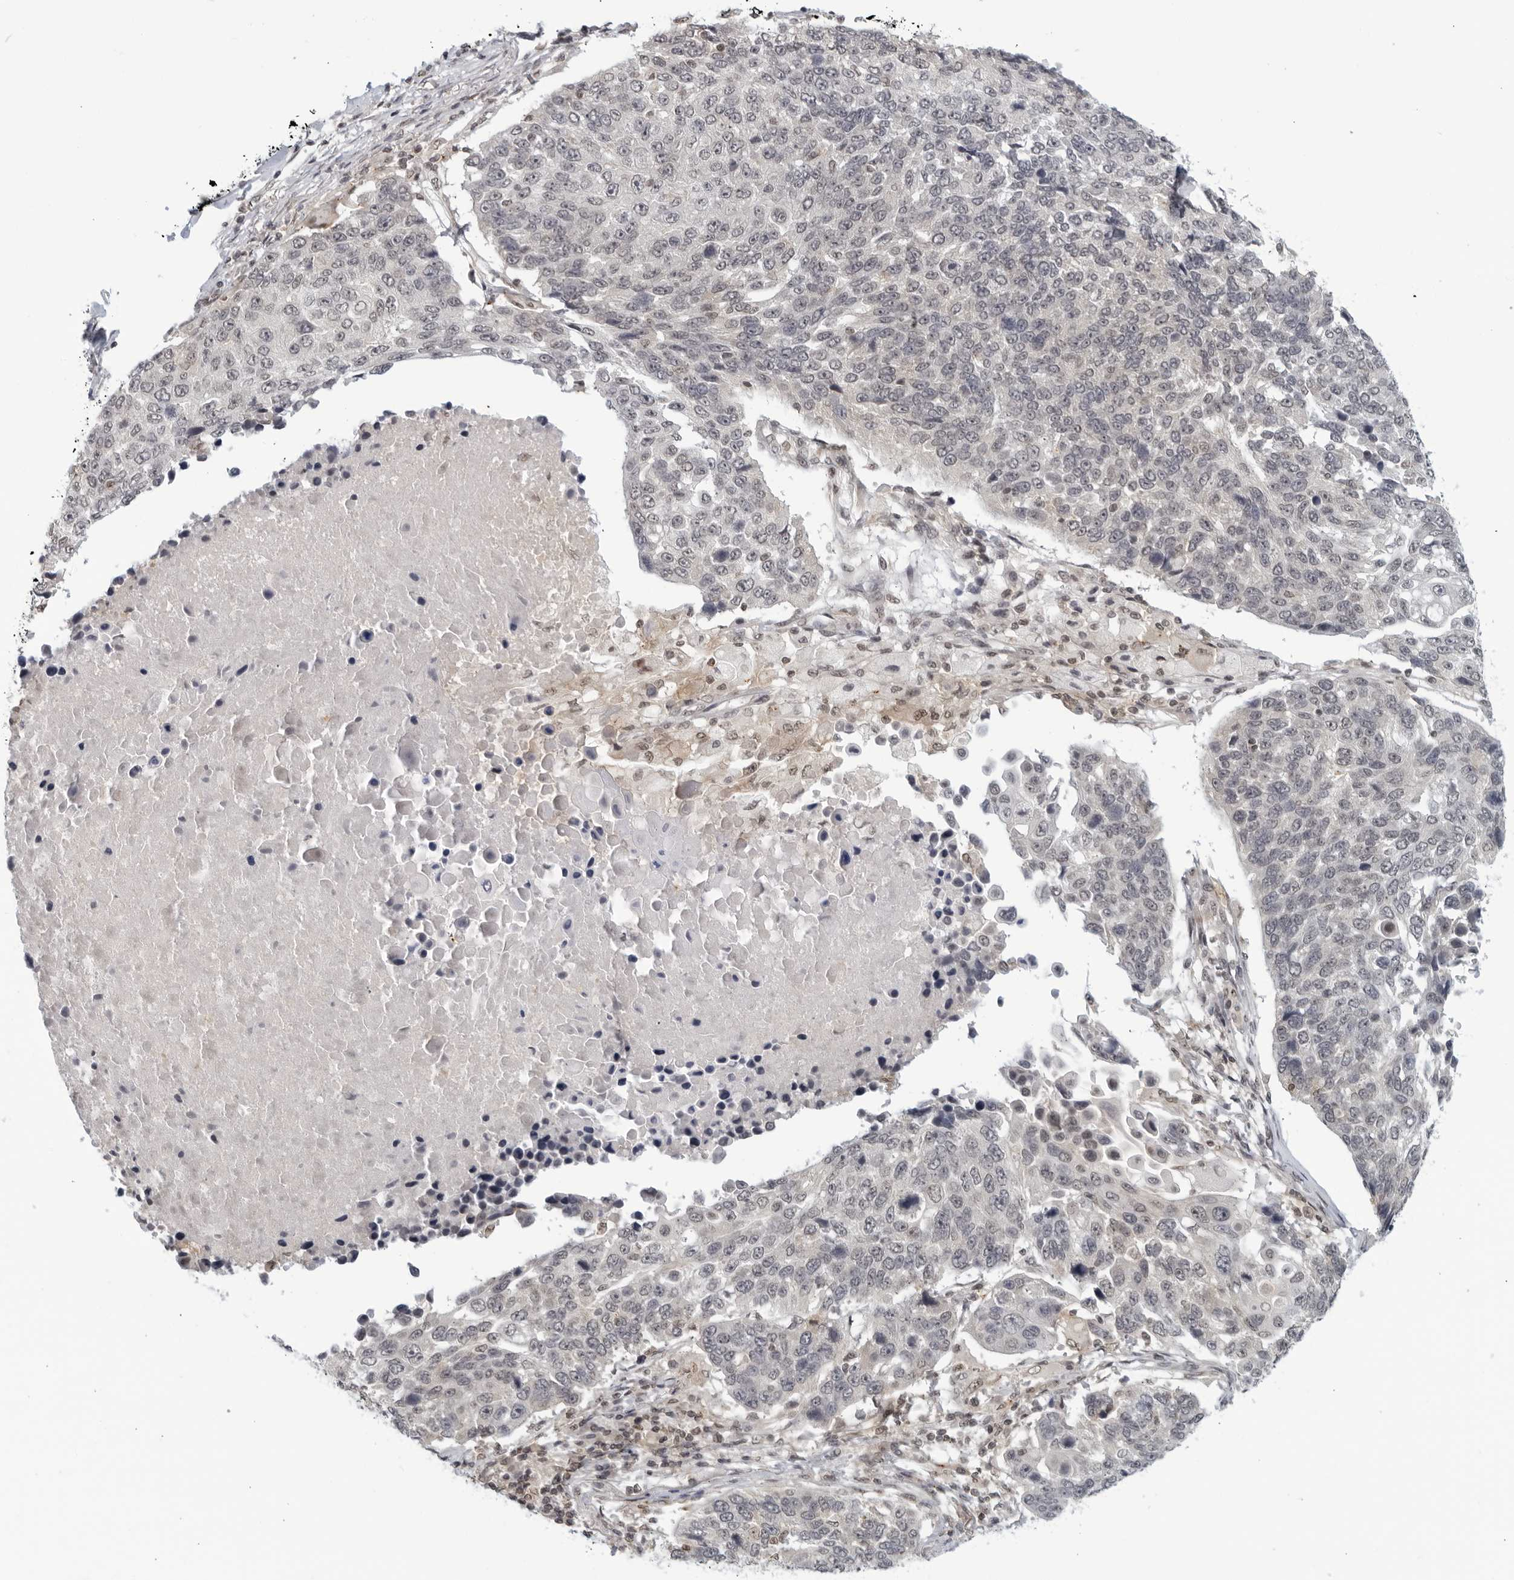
{"staining": {"intensity": "weak", "quantity": "<25%", "location": "nuclear"}, "tissue": "lung cancer", "cell_type": "Tumor cells", "image_type": "cancer", "snomed": [{"axis": "morphology", "description": "Squamous cell carcinoma, NOS"}, {"axis": "topography", "description": "Lung"}], "caption": "IHC image of neoplastic tissue: human lung cancer stained with DAB shows no significant protein staining in tumor cells.", "gene": "CC2D1B", "patient": {"sex": "male", "age": 66}}